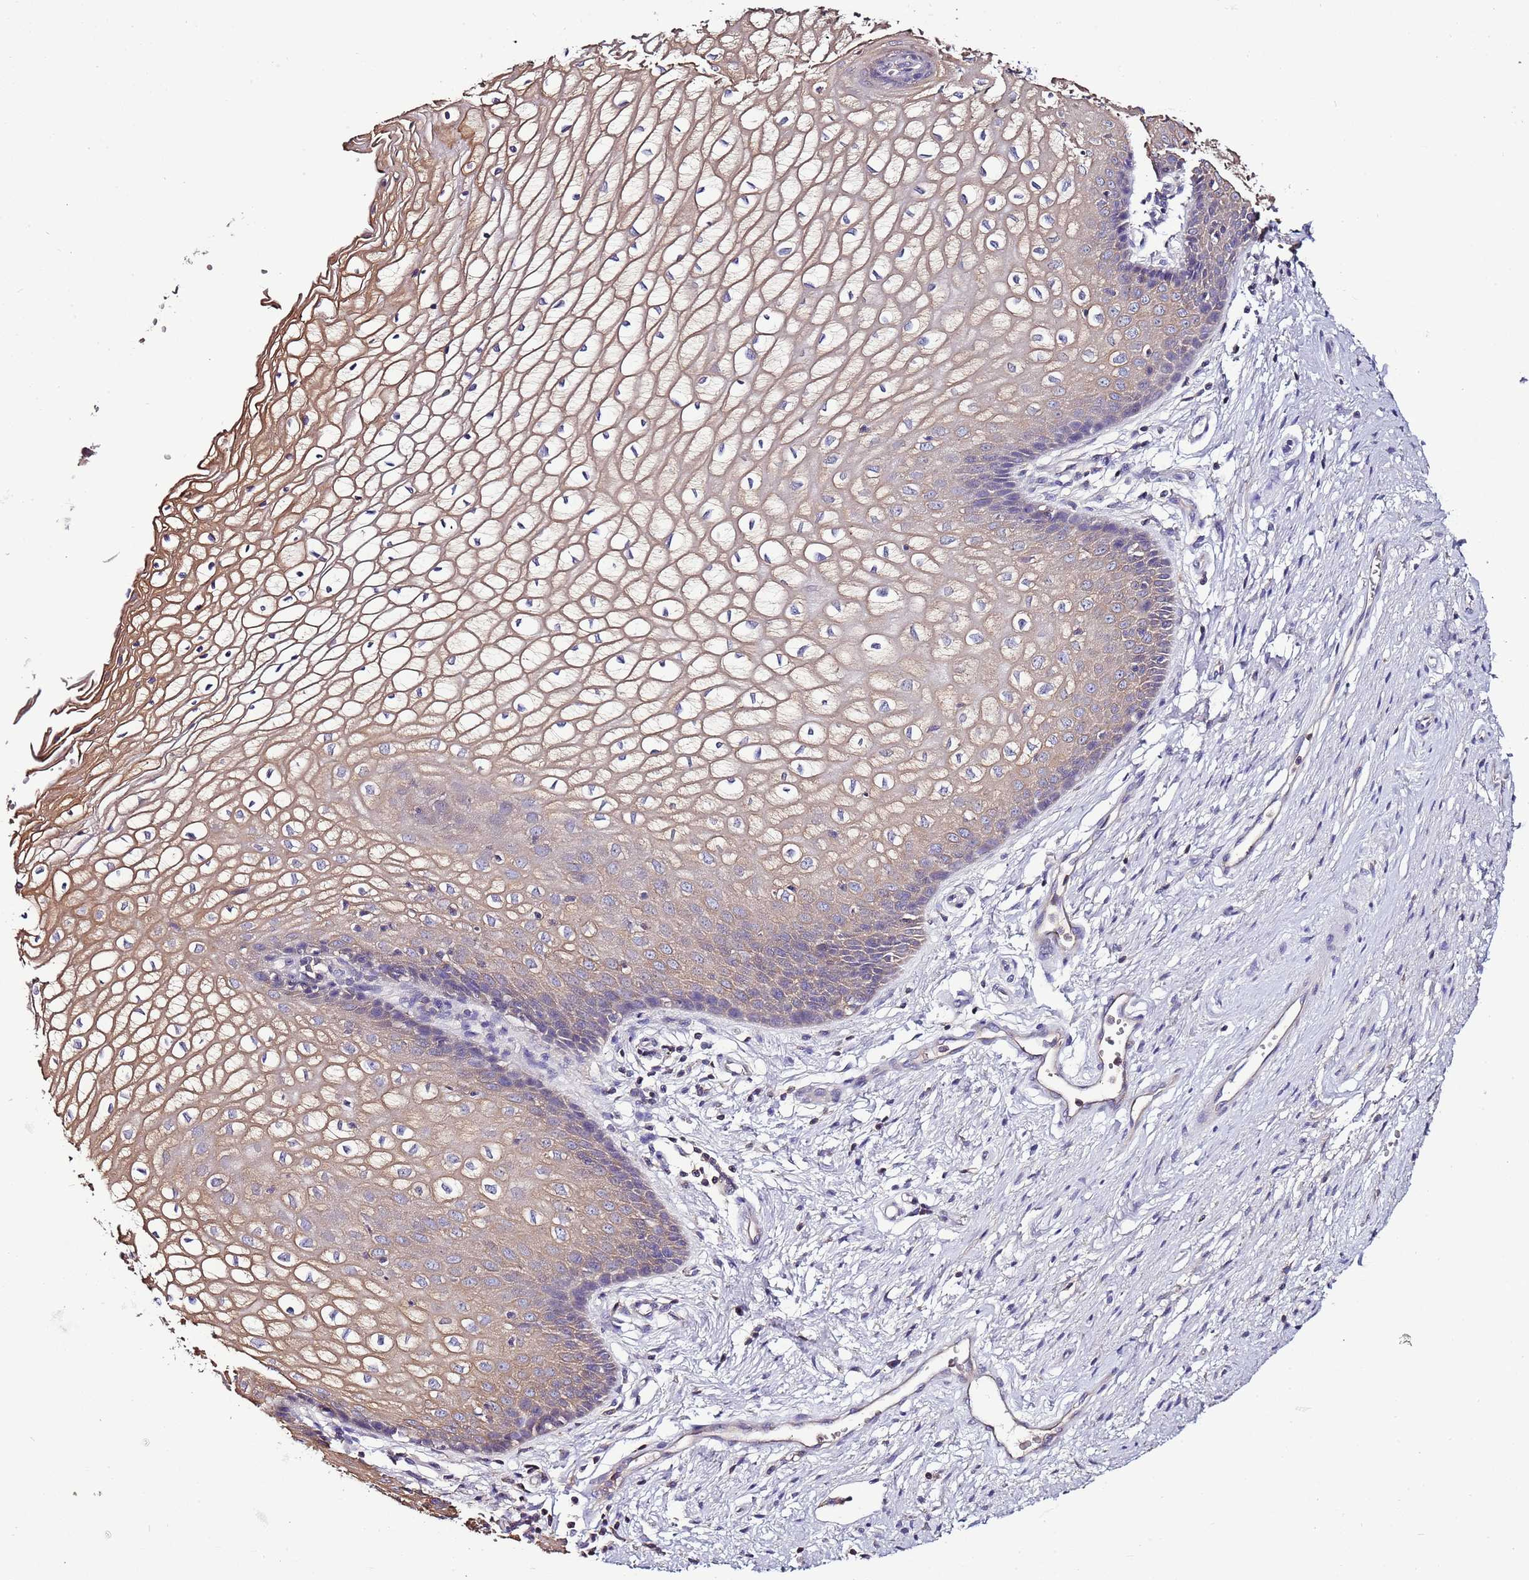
{"staining": {"intensity": "moderate", "quantity": "<25%", "location": "cytoplasmic/membranous"}, "tissue": "vagina", "cell_type": "Squamous epithelial cells", "image_type": "normal", "snomed": [{"axis": "morphology", "description": "Normal tissue, NOS"}, {"axis": "topography", "description": "Vagina"}], "caption": "This micrograph exhibits immunohistochemistry staining of unremarkable vagina, with low moderate cytoplasmic/membranous expression in approximately <25% of squamous epithelial cells.", "gene": "IGIP", "patient": {"sex": "female", "age": 34}}